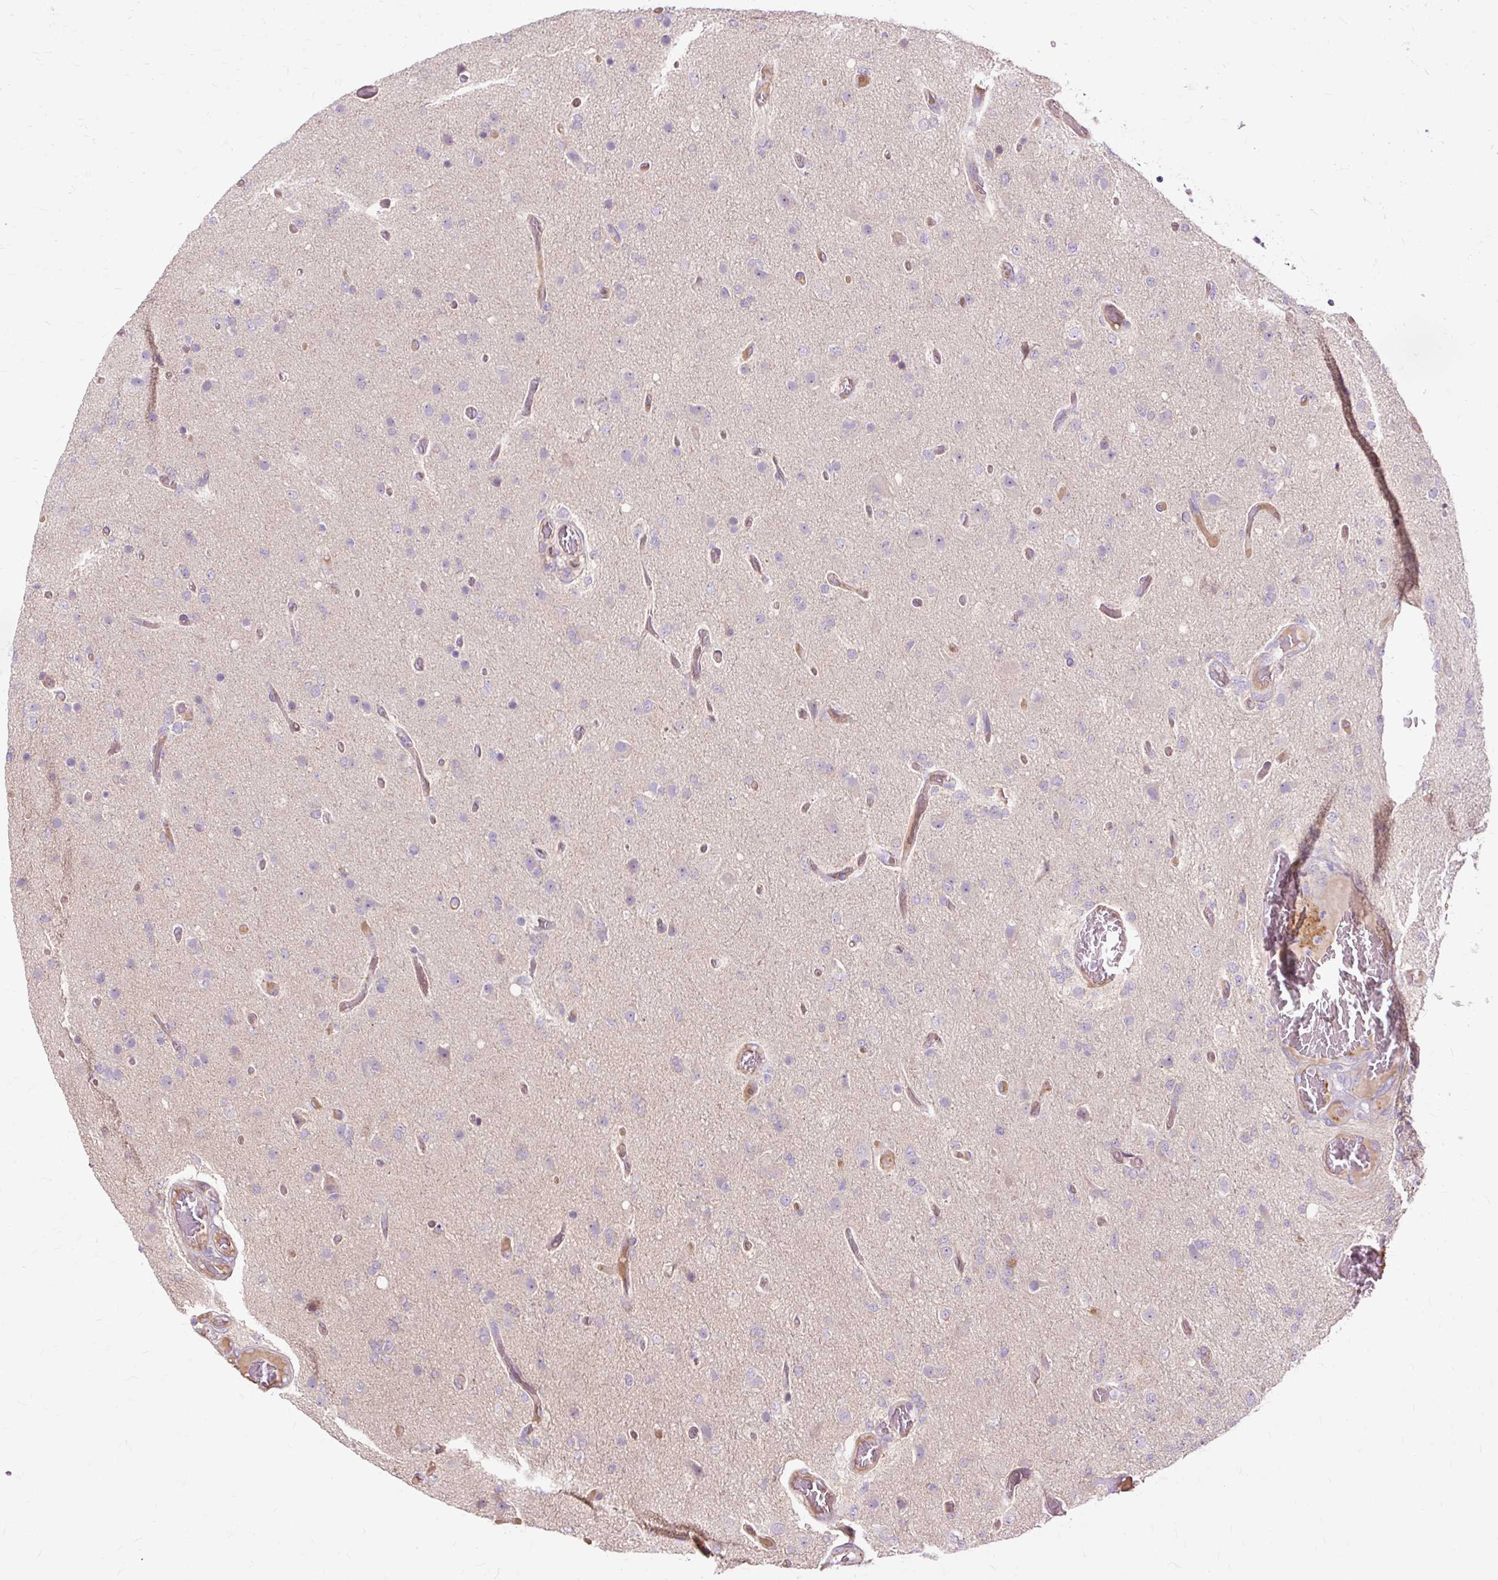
{"staining": {"intensity": "negative", "quantity": "none", "location": "none"}, "tissue": "glioma", "cell_type": "Tumor cells", "image_type": "cancer", "snomed": [{"axis": "morphology", "description": "Glioma, malignant, High grade"}, {"axis": "topography", "description": "Brain"}], "caption": "This is a histopathology image of immunohistochemistry staining of glioma, which shows no positivity in tumor cells.", "gene": "PDZD2", "patient": {"sex": "female", "age": 74}}